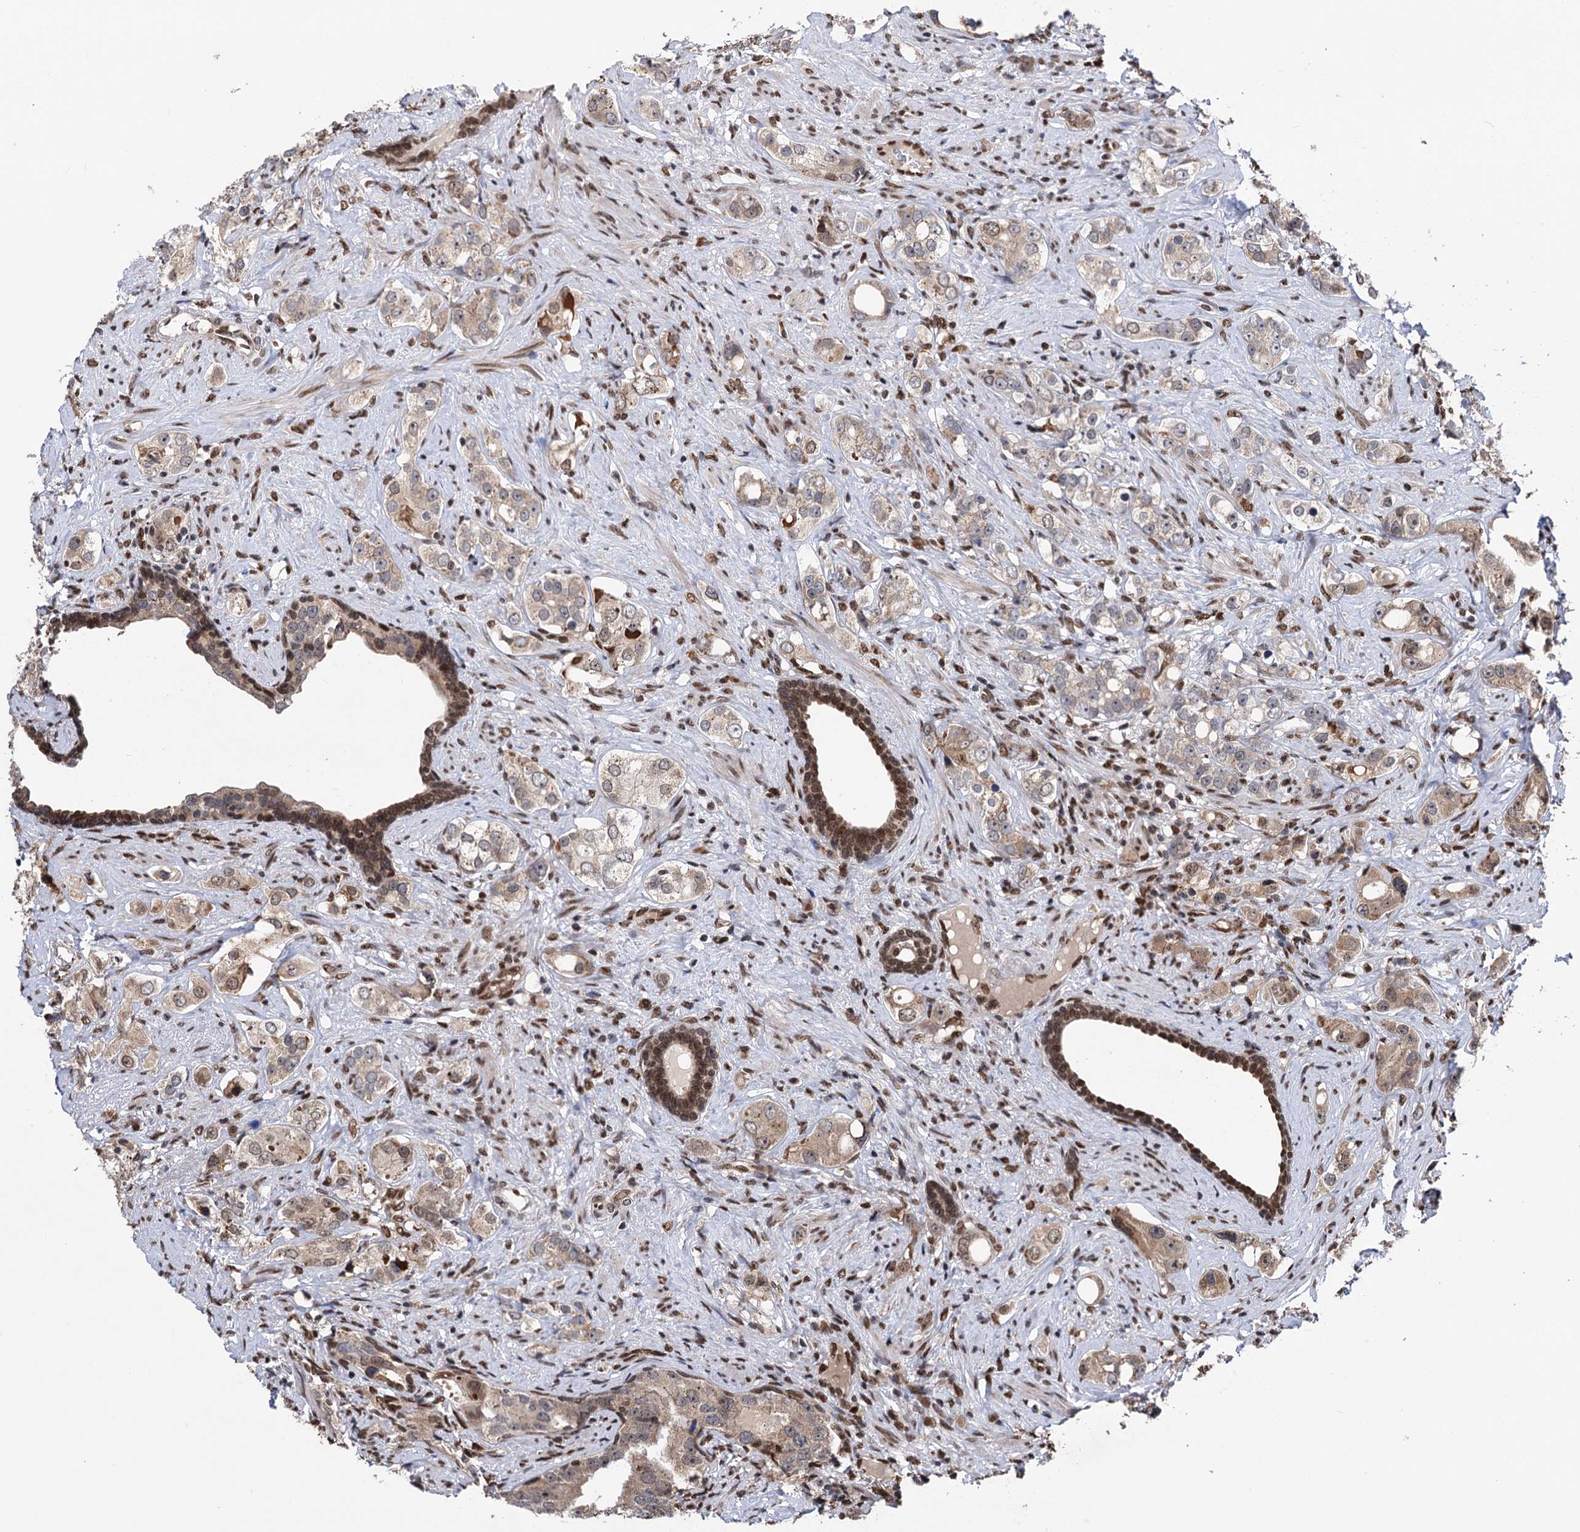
{"staining": {"intensity": "weak", "quantity": ">75%", "location": "cytoplasmic/membranous"}, "tissue": "prostate cancer", "cell_type": "Tumor cells", "image_type": "cancer", "snomed": [{"axis": "morphology", "description": "Adenocarcinoma, High grade"}, {"axis": "topography", "description": "Prostate"}], "caption": "Adenocarcinoma (high-grade) (prostate) stained with a protein marker displays weak staining in tumor cells.", "gene": "MESD", "patient": {"sex": "male", "age": 63}}